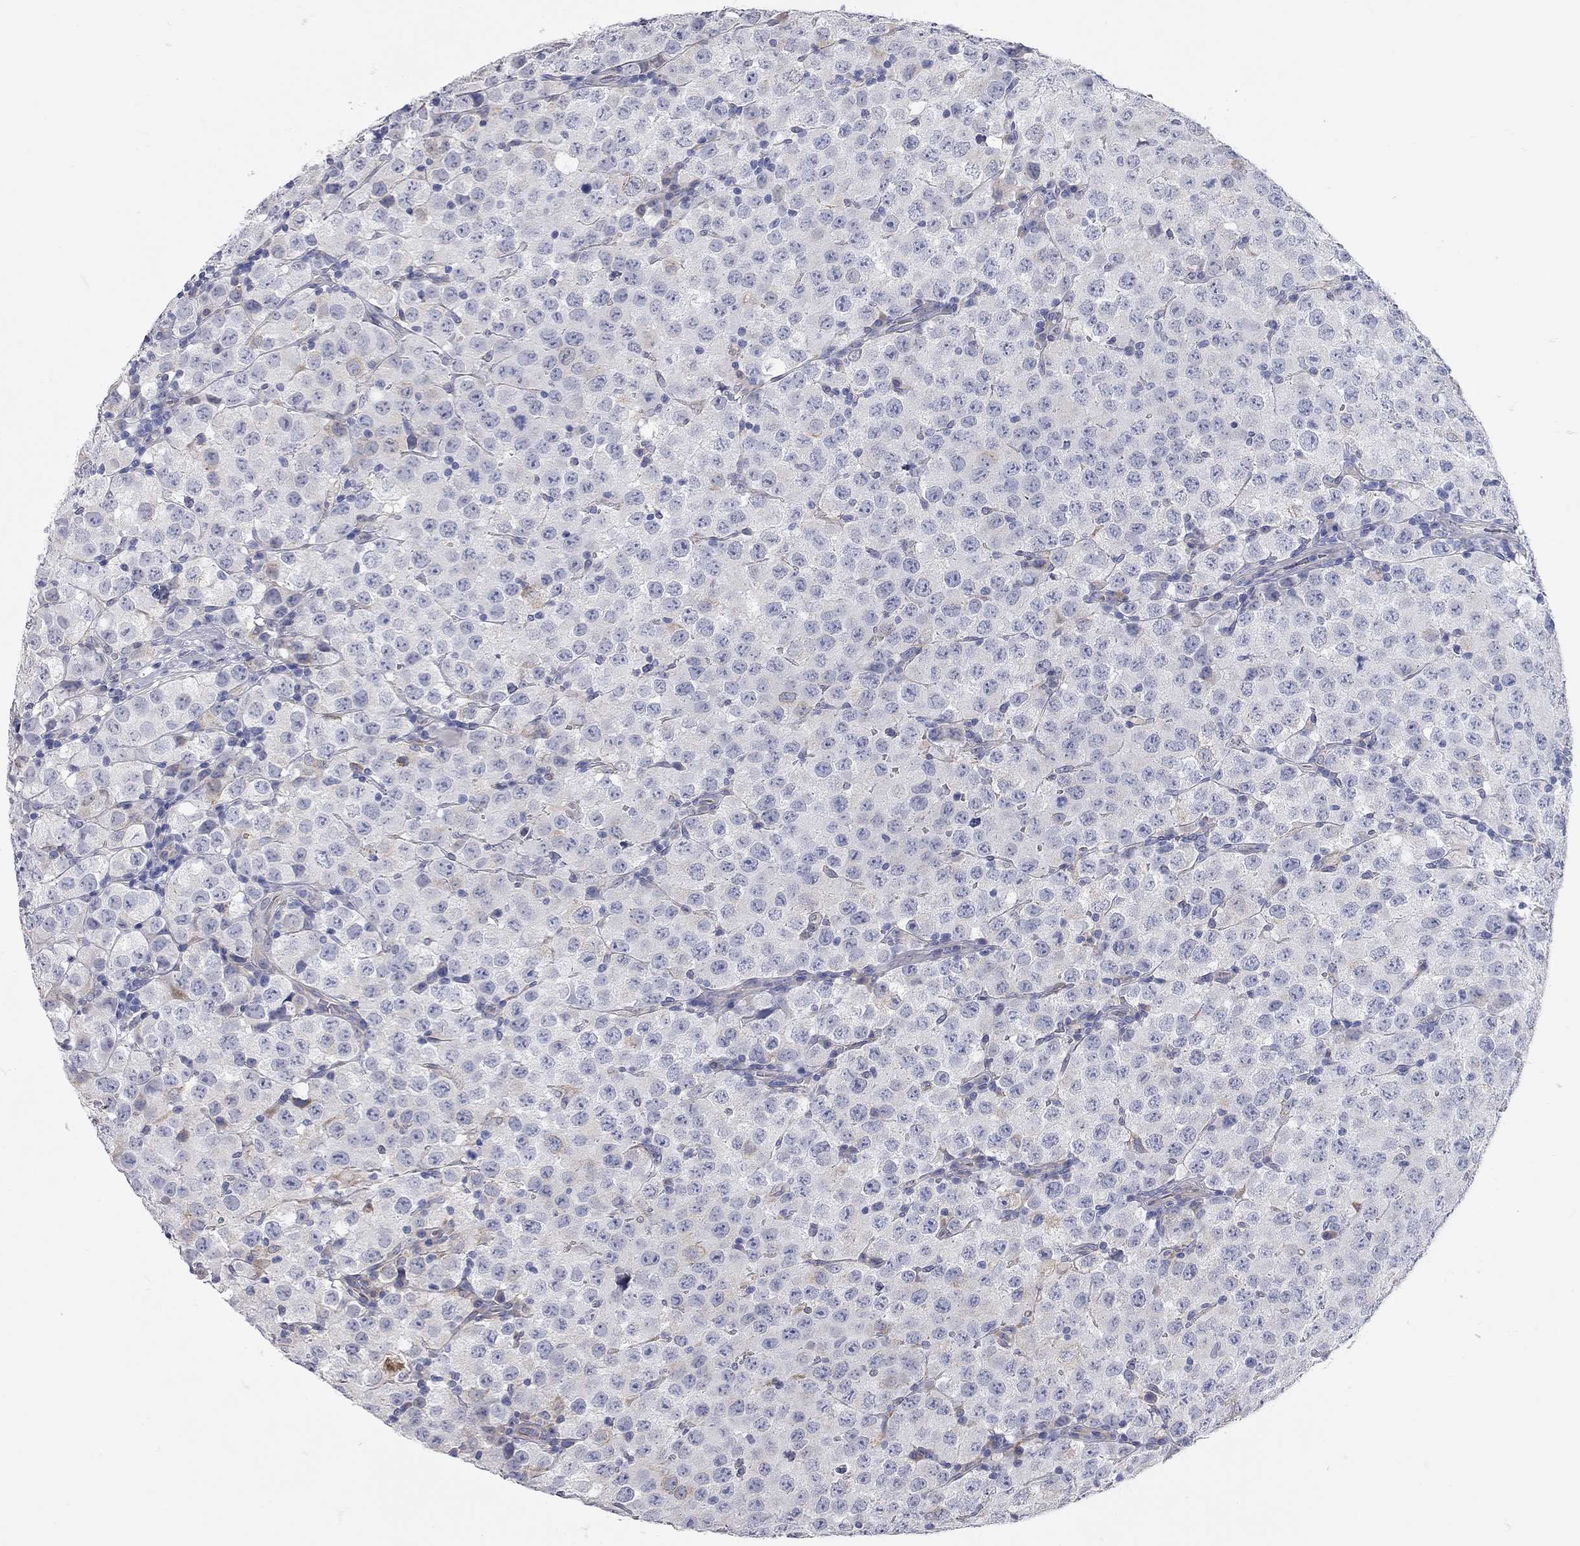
{"staining": {"intensity": "negative", "quantity": "none", "location": "none"}, "tissue": "testis cancer", "cell_type": "Tumor cells", "image_type": "cancer", "snomed": [{"axis": "morphology", "description": "Seminoma, NOS"}, {"axis": "topography", "description": "Testis"}], "caption": "Protein analysis of testis cancer (seminoma) displays no significant expression in tumor cells. (DAB IHC visualized using brightfield microscopy, high magnification).", "gene": "XAGE2", "patient": {"sex": "male", "age": 34}}